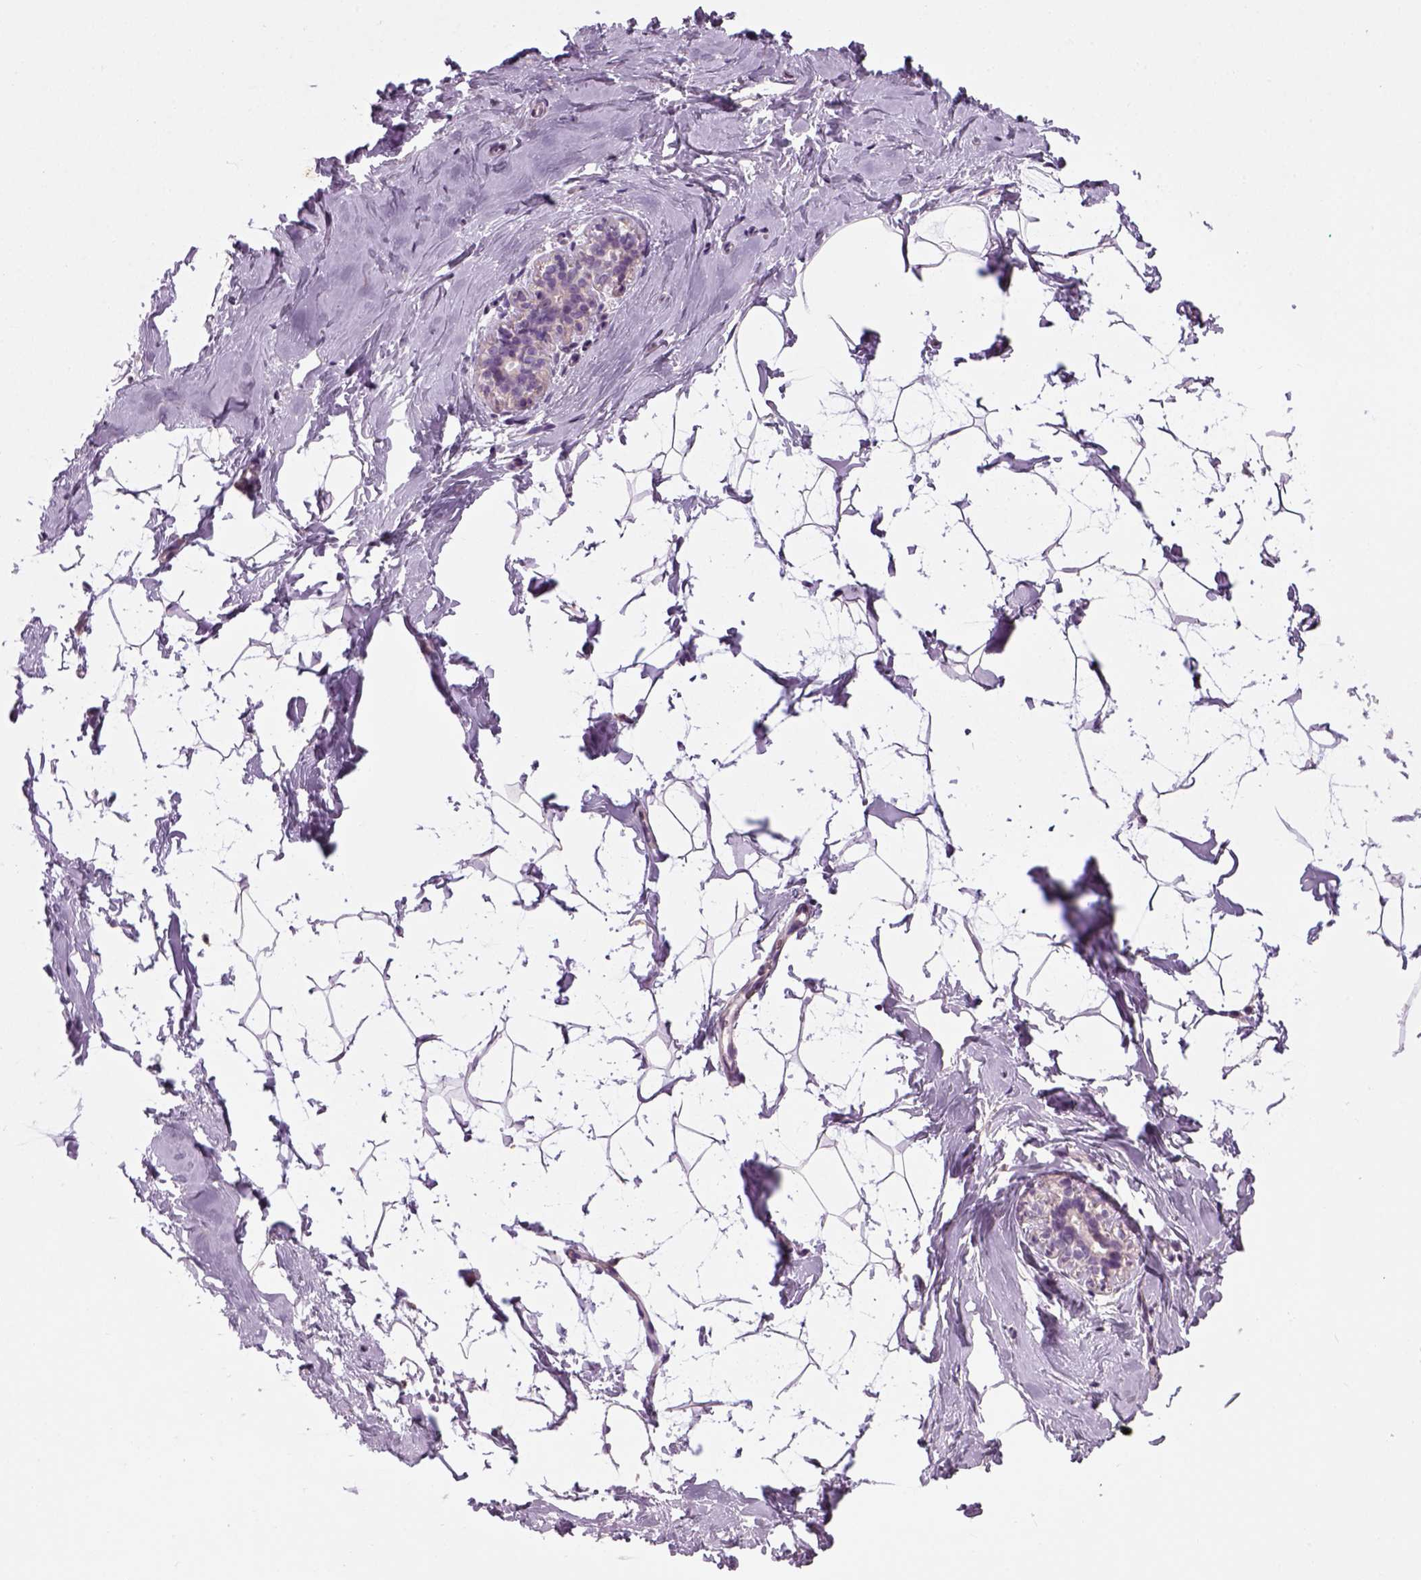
{"staining": {"intensity": "negative", "quantity": "none", "location": "none"}, "tissue": "breast", "cell_type": "Adipocytes", "image_type": "normal", "snomed": [{"axis": "morphology", "description": "Normal tissue, NOS"}, {"axis": "topography", "description": "Breast"}], "caption": "Immunohistochemistry (IHC) image of unremarkable breast: human breast stained with DAB displays no significant protein expression in adipocytes.", "gene": "ELOVL3", "patient": {"sex": "female", "age": 32}}